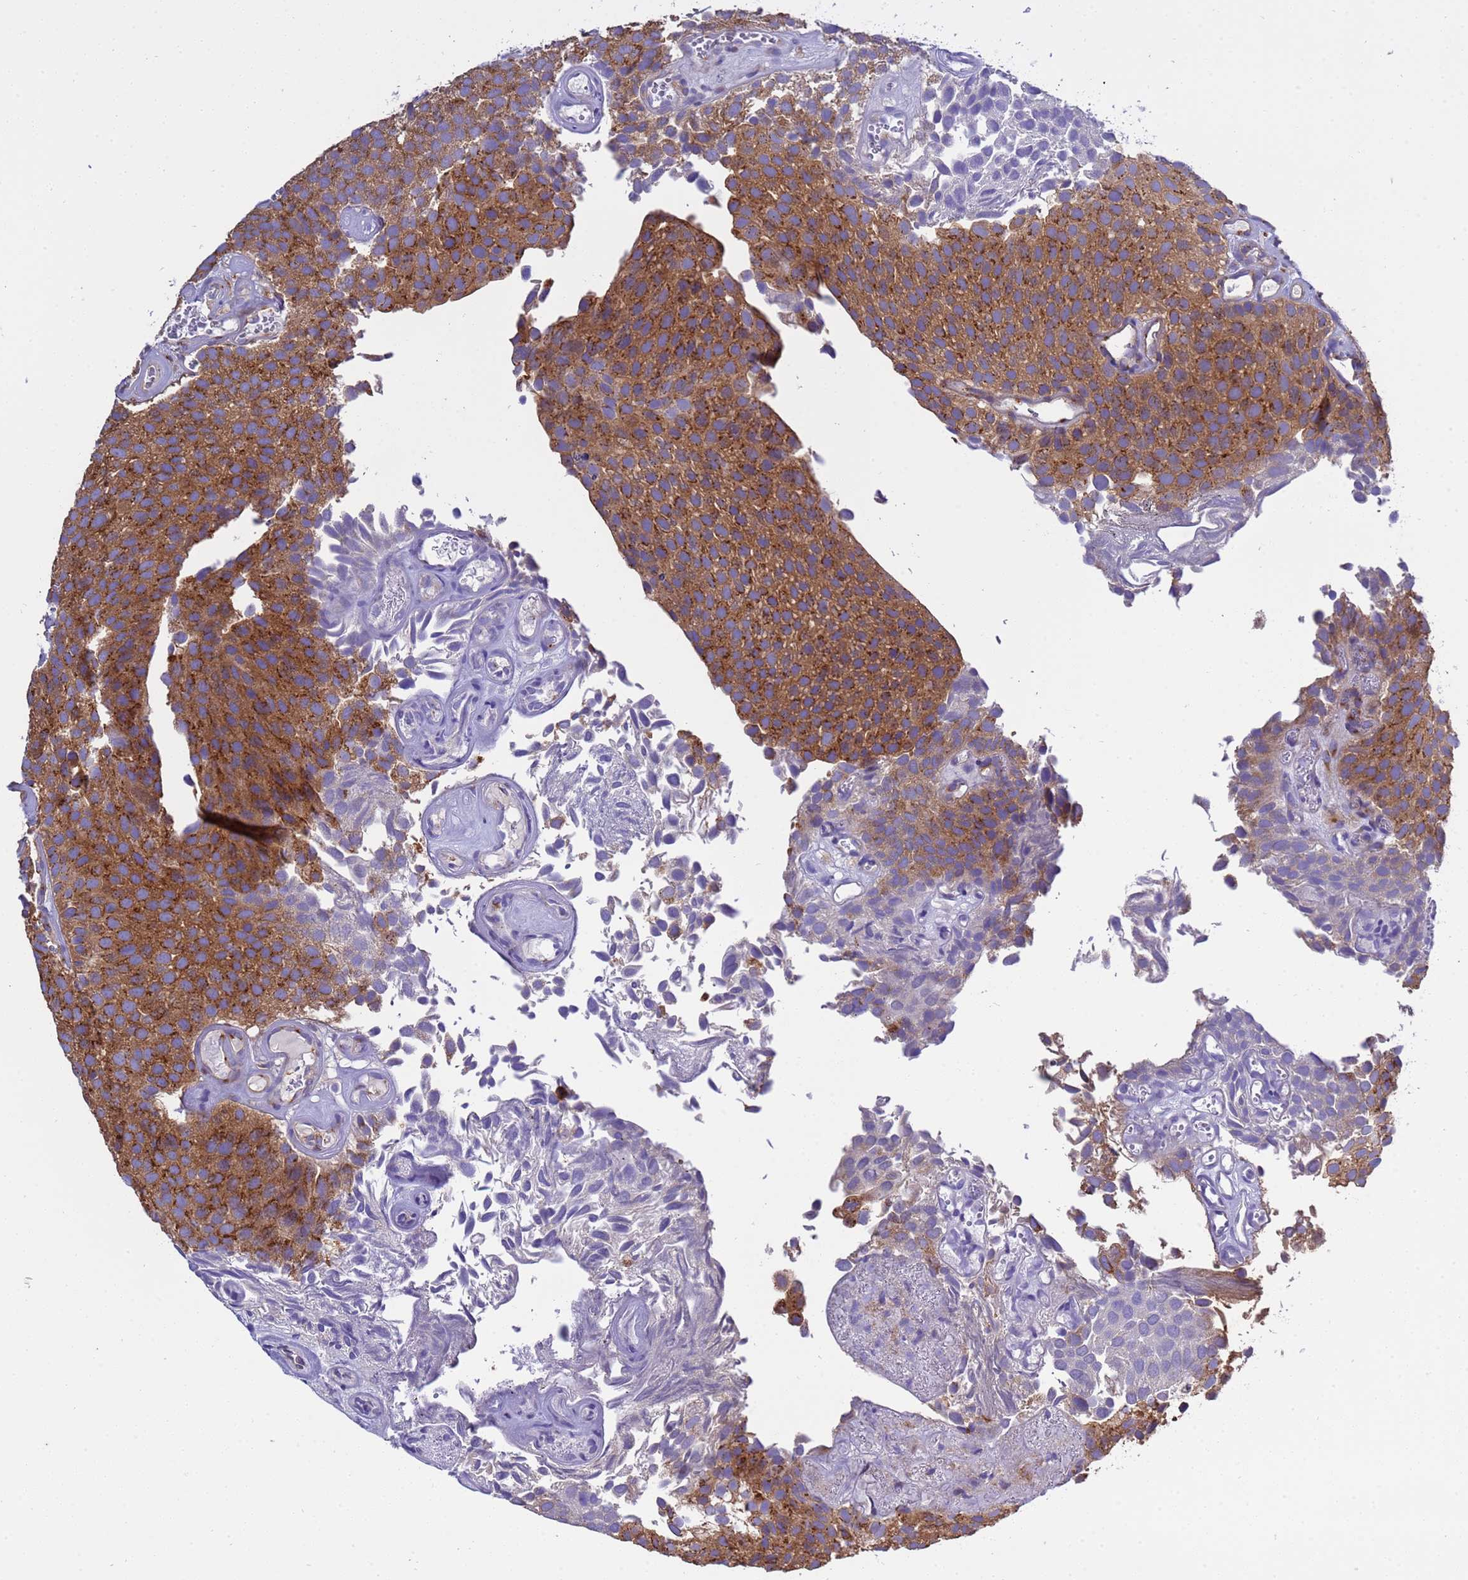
{"staining": {"intensity": "strong", "quantity": "25%-75%", "location": "cytoplasmic/membranous"}, "tissue": "urothelial cancer", "cell_type": "Tumor cells", "image_type": "cancer", "snomed": [{"axis": "morphology", "description": "Urothelial carcinoma, Low grade"}, {"axis": "topography", "description": "Urinary bladder"}], "caption": "Protein expression analysis of human low-grade urothelial carcinoma reveals strong cytoplasmic/membranous staining in approximately 25%-75% of tumor cells.", "gene": "ANAPC1", "patient": {"sex": "male", "age": 89}}